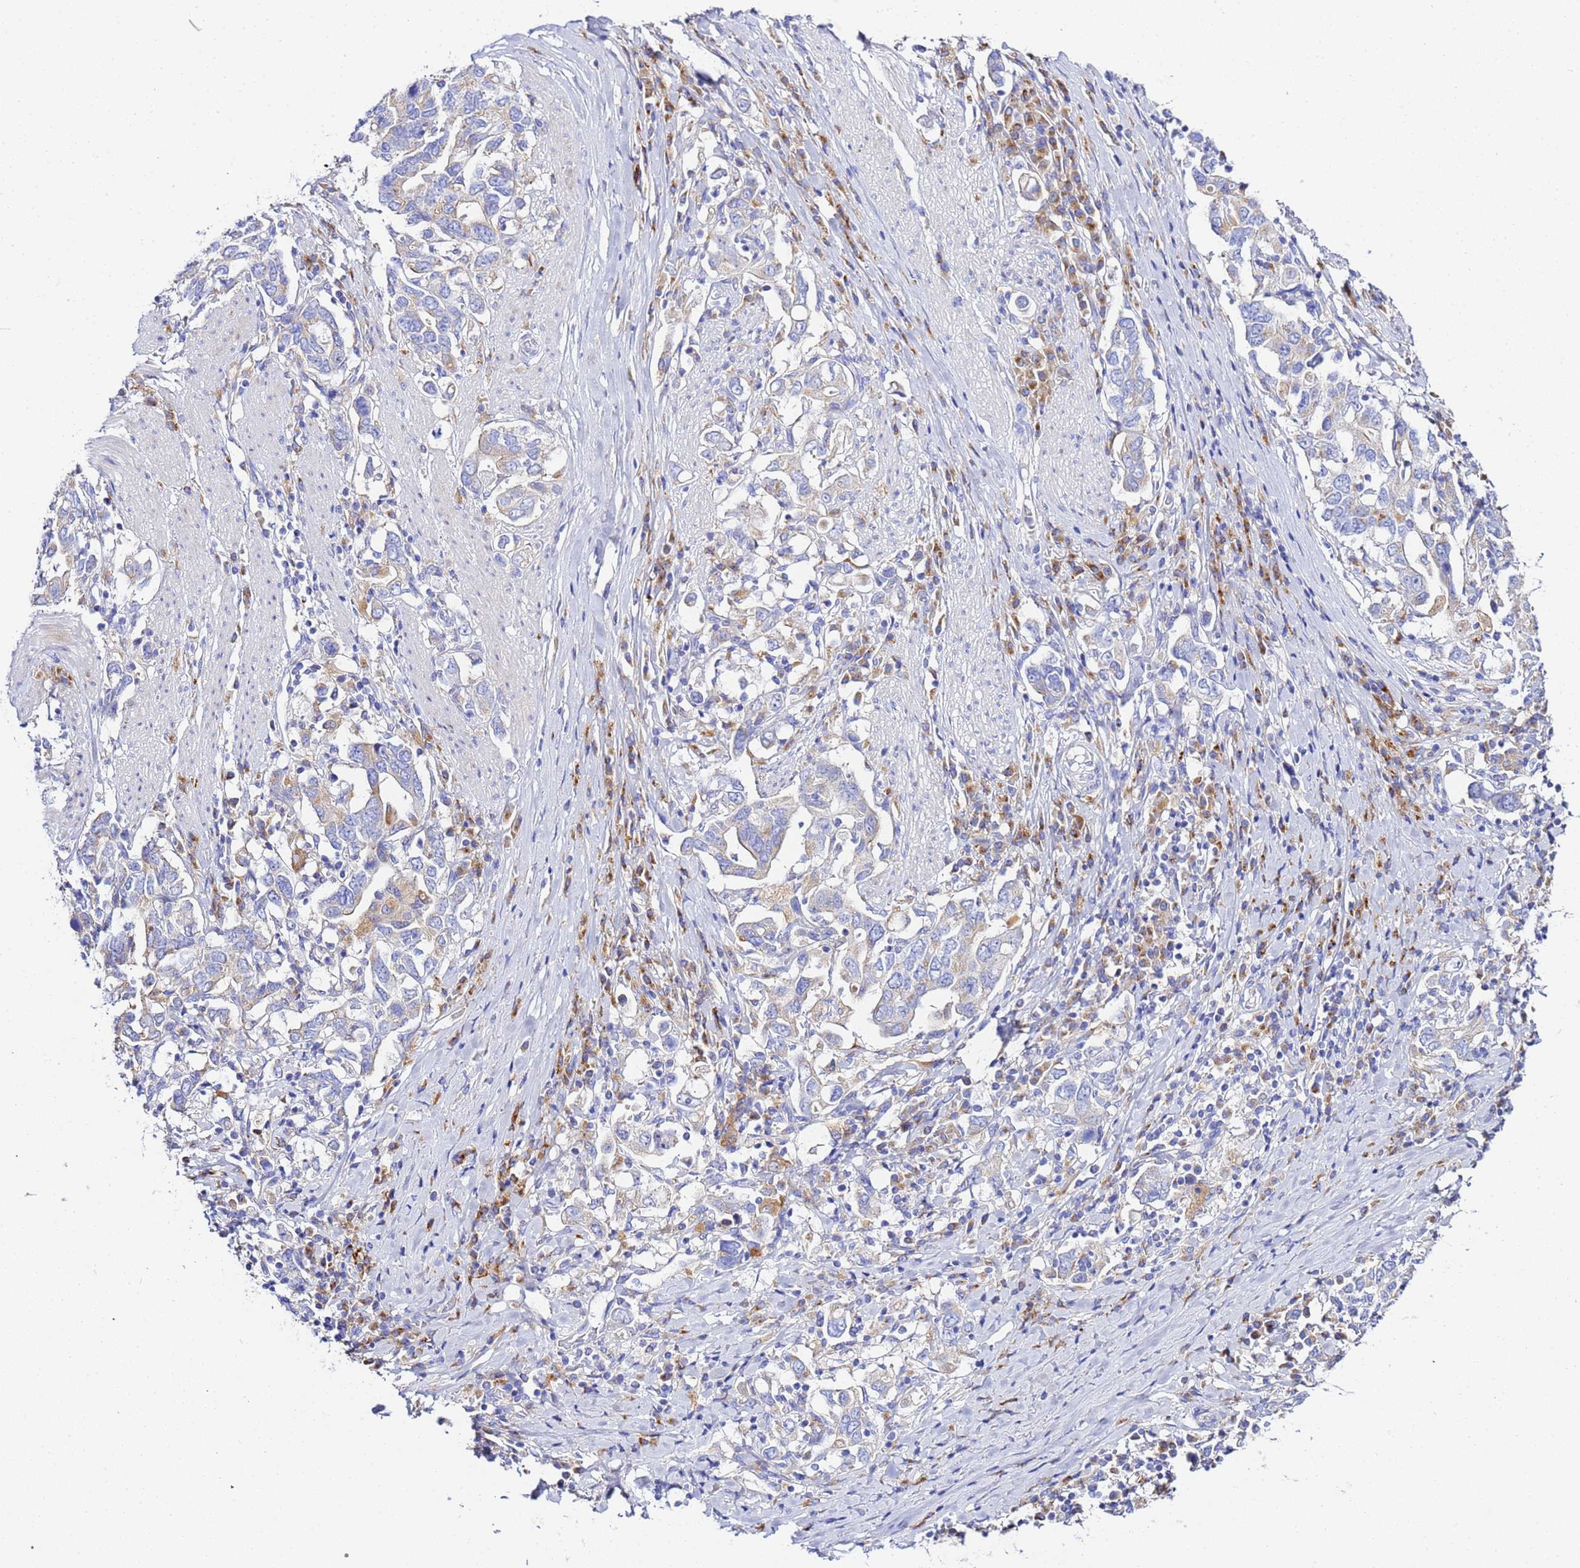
{"staining": {"intensity": "moderate", "quantity": "<25%", "location": "cytoplasmic/membranous"}, "tissue": "stomach cancer", "cell_type": "Tumor cells", "image_type": "cancer", "snomed": [{"axis": "morphology", "description": "Adenocarcinoma, NOS"}, {"axis": "topography", "description": "Stomach, upper"}, {"axis": "topography", "description": "Stomach"}], "caption": "Human adenocarcinoma (stomach) stained with a brown dye shows moderate cytoplasmic/membranous positive positivity in approximately <25% of tumor cells.", "gene": "VTI1B", "patient": {"sex": "male", "age": 62}}